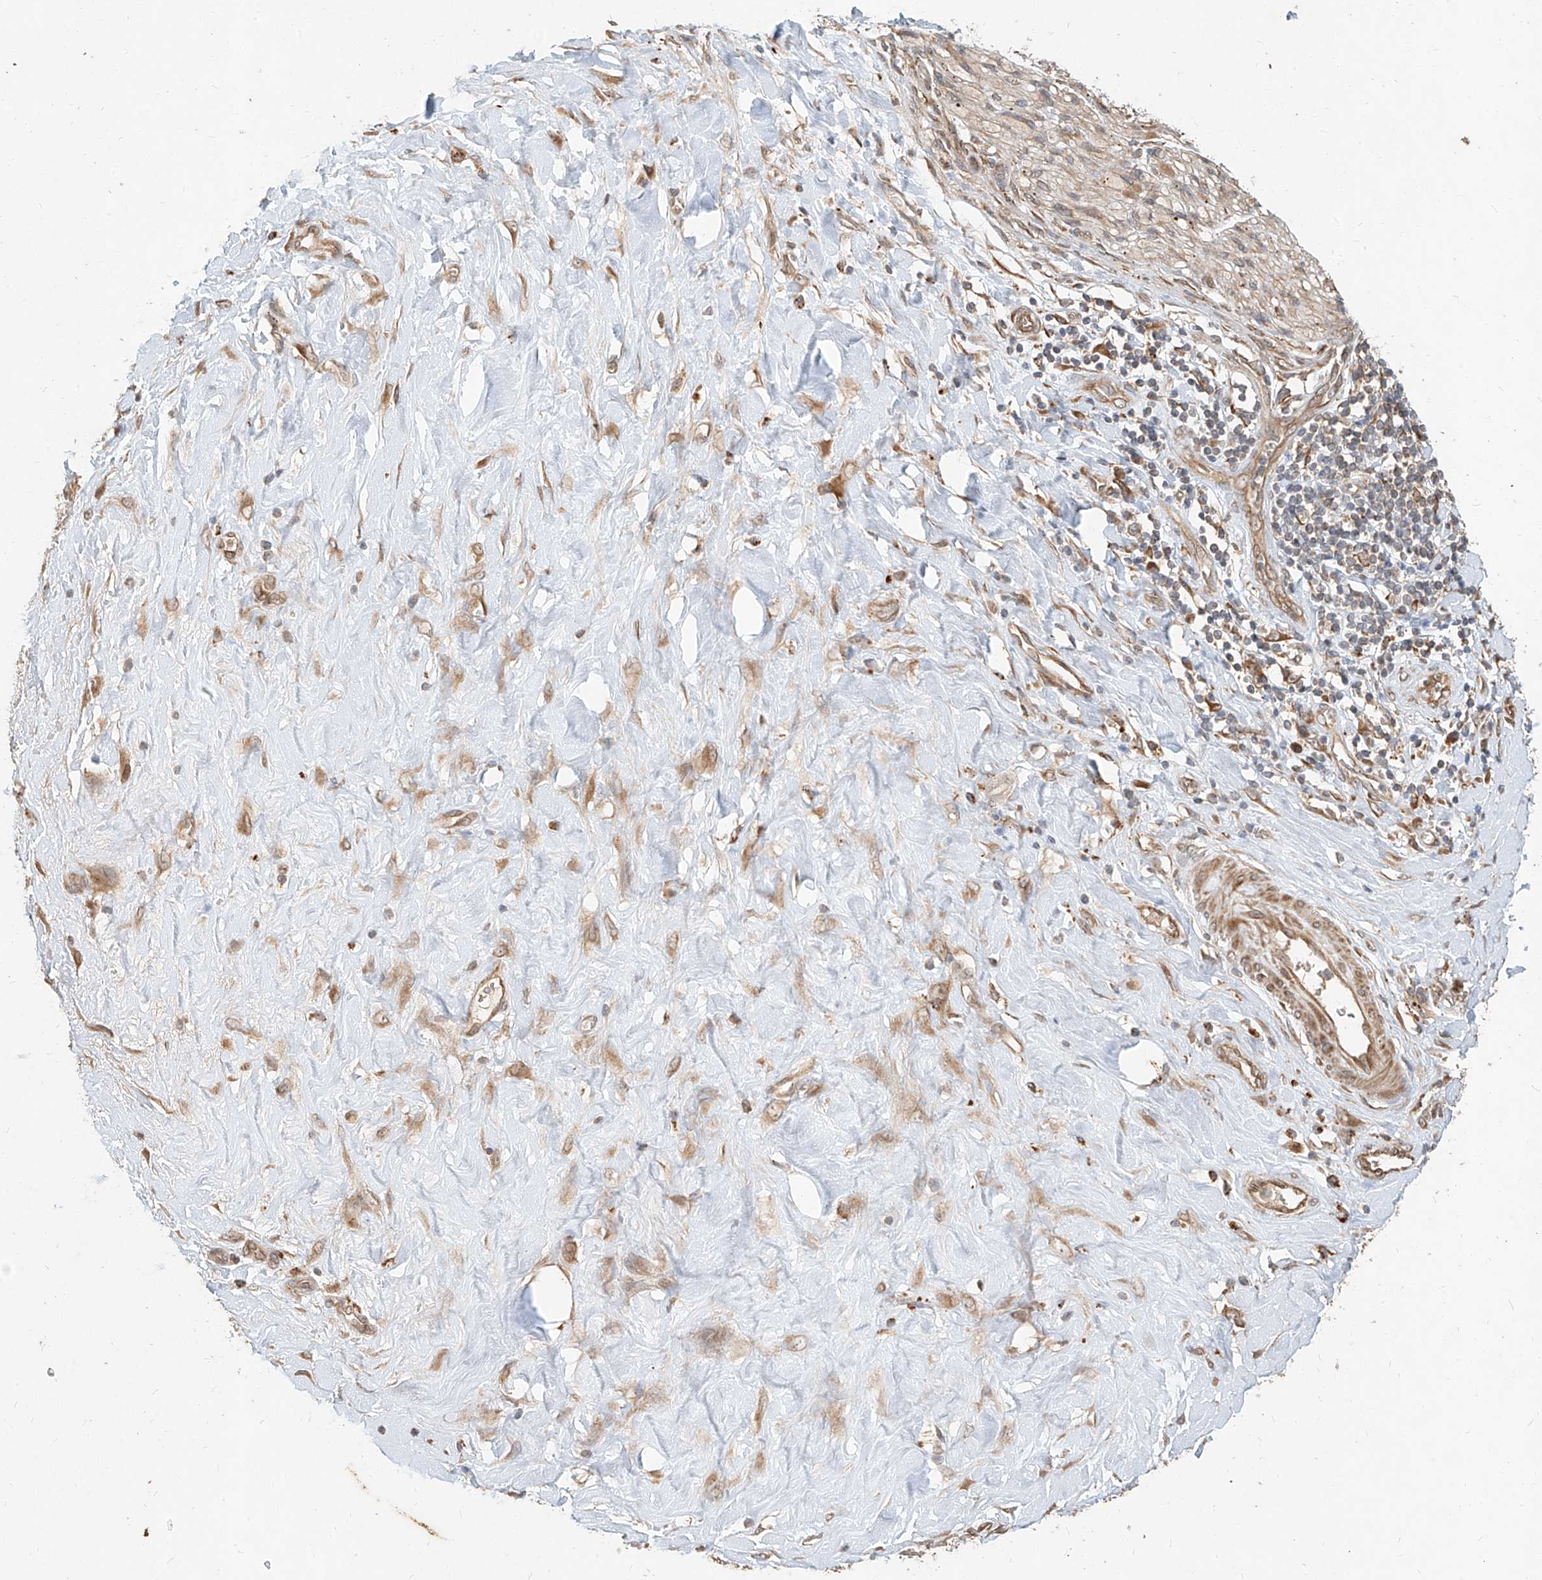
{"staining": {"intensity": "weak", "quantity": "25%-75%", "location": "cytoplasmic/membranous"}, "tissue": "adipose tissue", "cell_type": "Adipocytes", "image_type": "normal", "snomed": [{"axis": "morphology", "description": "Normal tissue, NOS"}, {"axis": "morphology", "description": "Adenocarcinoma, NOS"}, {"axis": "topography", "description": "Pancreas"}, {"axis": "topography", "description": "Peripheral nerve tissue"}], "caption": "DAB (3,3'-diaminobenzidine) immunohistochemical staining of normal adipose tissue shows weak cytoplasmic/membranous protein expression in approximately 25%-75% of adipocytes. The staining was performed using DAB, with brown indicating positive protein expression. Nuclei are stained blue with hematoxylin.", "gene": "STX19", "patient": {"sex": "male", "age": 59}}